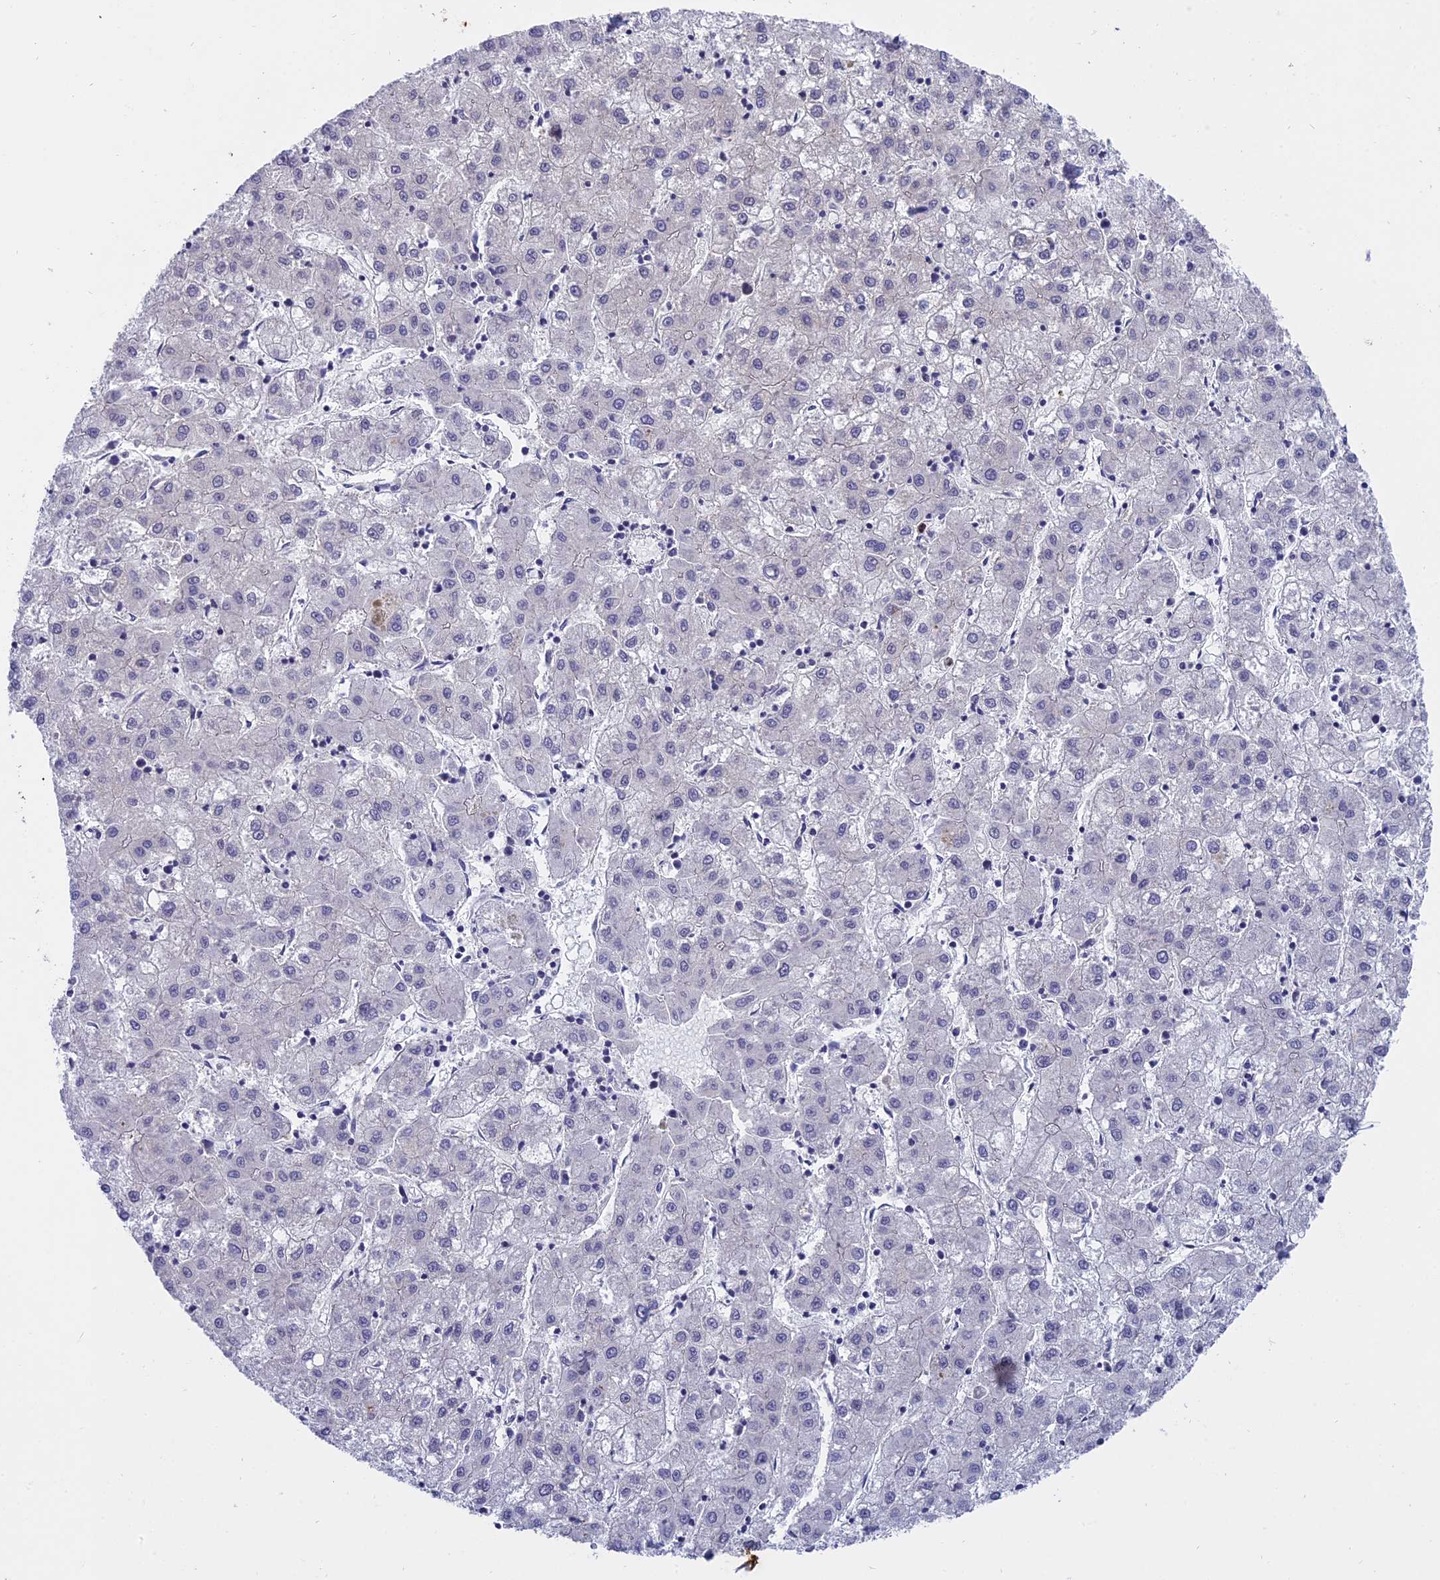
{"staining": {"intensity": "negative", "quantity": "none", "location": "none"}, "tissue": "liver cancer", "cell_type": "Tumor cells", "image_type": "cancer", "snomed": [{"axis": "morphology", "description": "Carcinoma, Hepatocellular, NOS"}, {"axis": "topography", "description": "Liver"}], "caption": "Immunohistochemical staining of human liver hepatocellular carcinoma shows no significant positivity in tumor cells.", "gene": "PYGO1", "patient": {"sex": "male", "age": 72}}